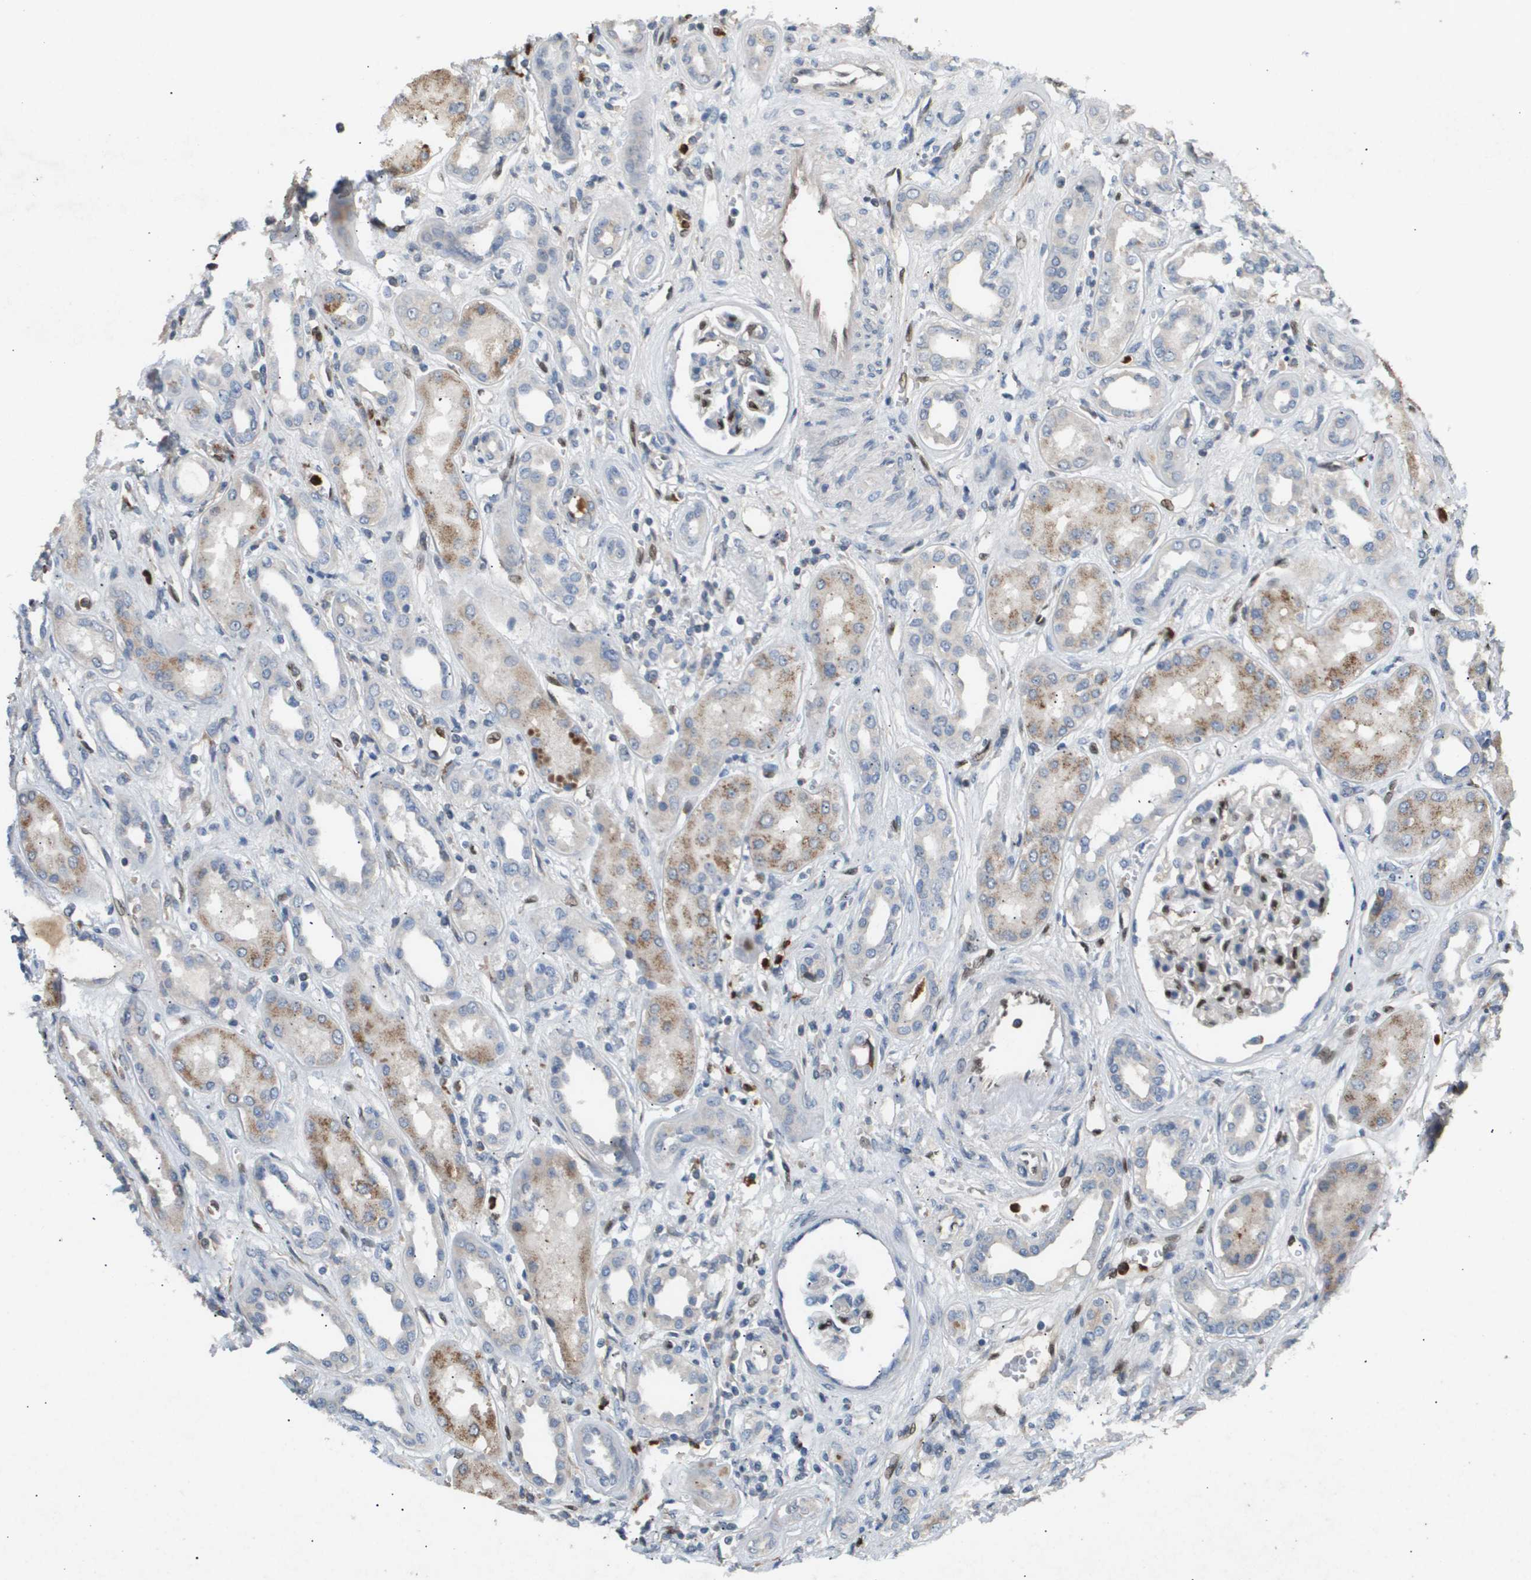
{"staining": {"intensity": "moderate", "quantity": "25%-75%", "location": "nuclear"}, "tissue": "kidney", "cell_type": "Cells in glomeruli", "image_type": "normal", "snomed": [{"axis": "morphology", "description": "Normal tissue, NOS"}, {"axis": "topography", "description": "Kidney"}], "caption": "IHC of benign human kidney reveals medium levels of moderate nuclear positivity in approximately 25%-75% of cells in glomeruli. Nuclei are stained in blue.", "gene": "ERG", "patient": {"sex": "male", "age": 59}}